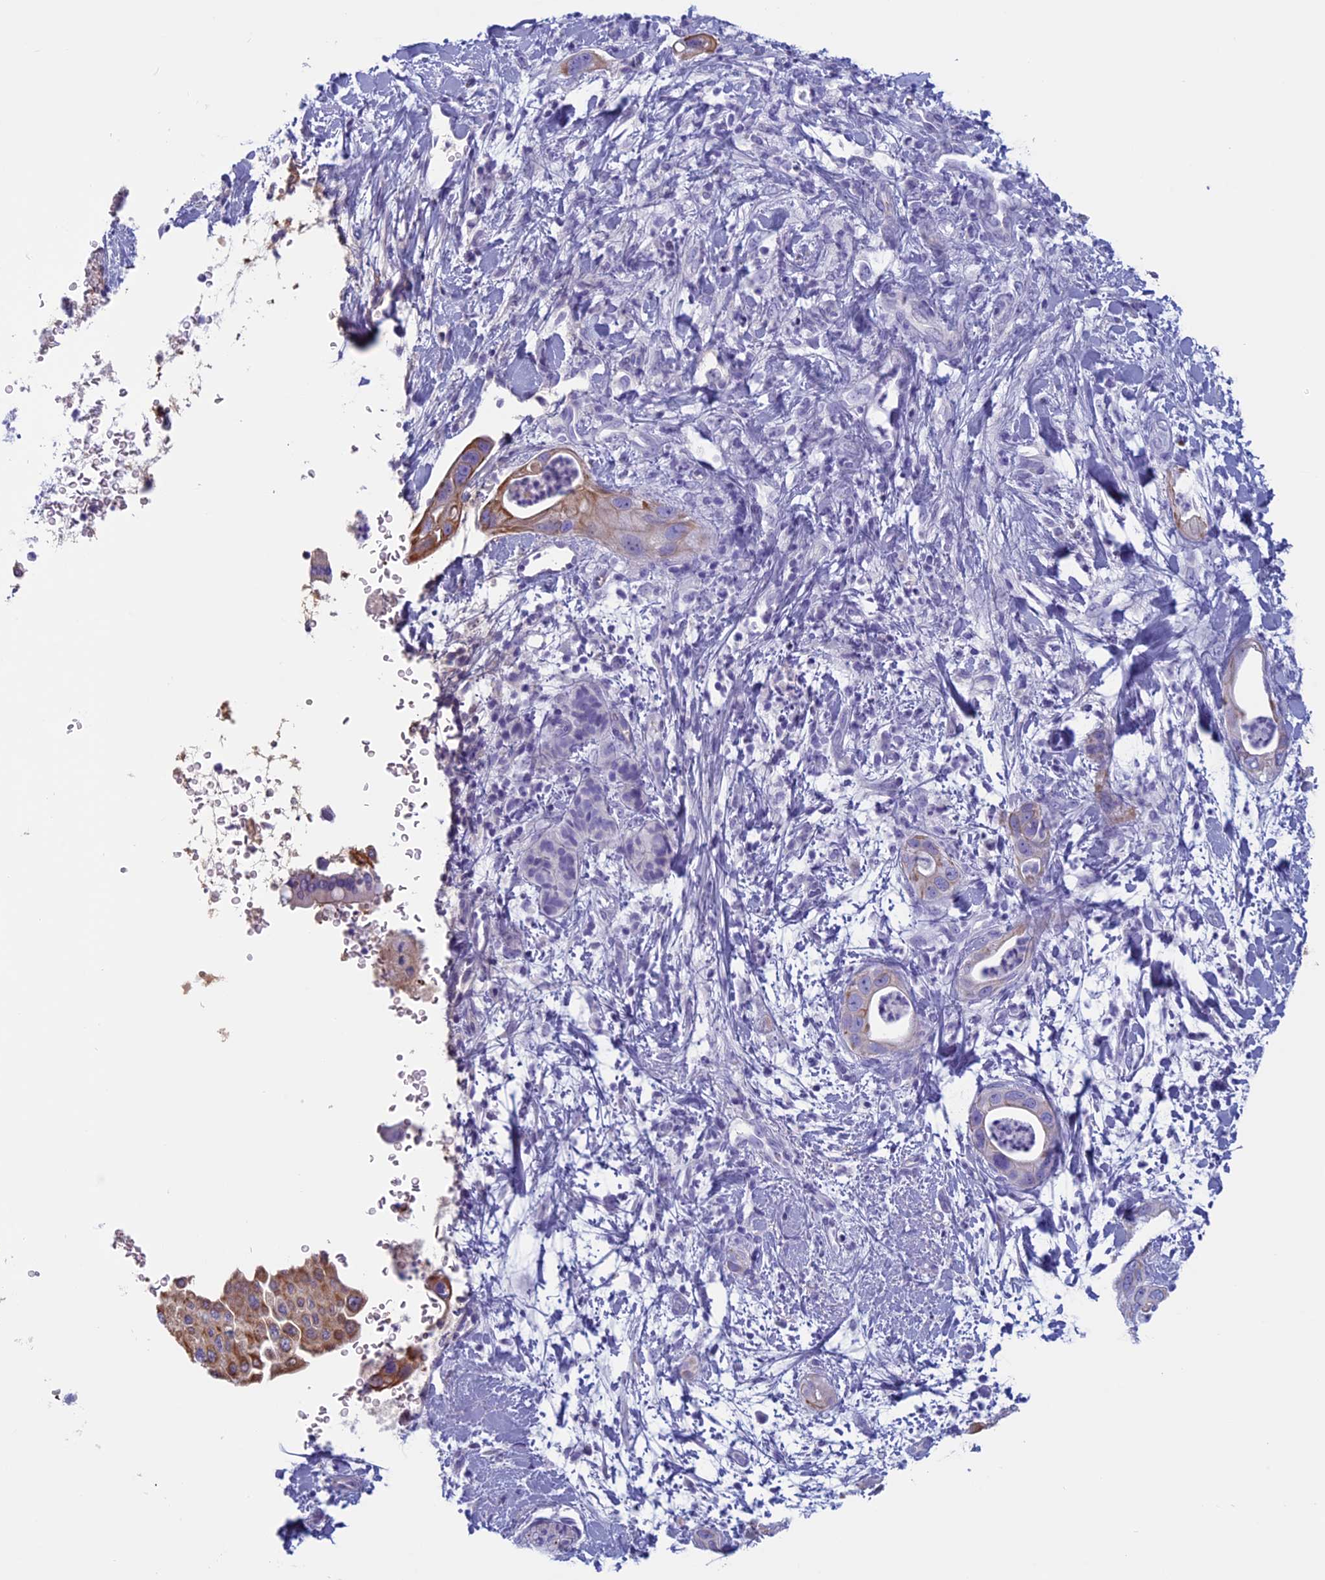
{"staining": {"intensity": "moderate", "quantity": "<25%", "location": "cytoplasmic/membranous"}, "tissue": "pancreatic cancer", "cell_type": "Tumor cells", "image_type": "cancer", "snomed": [{"axis": "morphology", "description": "Adenocarcinoma, NOS"}, {"axis": "topography", "description": "Pancreas"}], "caption": "Pancreatic cancer (adenocarcinoma) was stained to show a protein in brown. There is low levels of moderate cytoplasmic/membranous positivity in about <25% of tumor cells.", "gene": "ANGPTL2", "patient": {"sex": "female", "age": 78}}